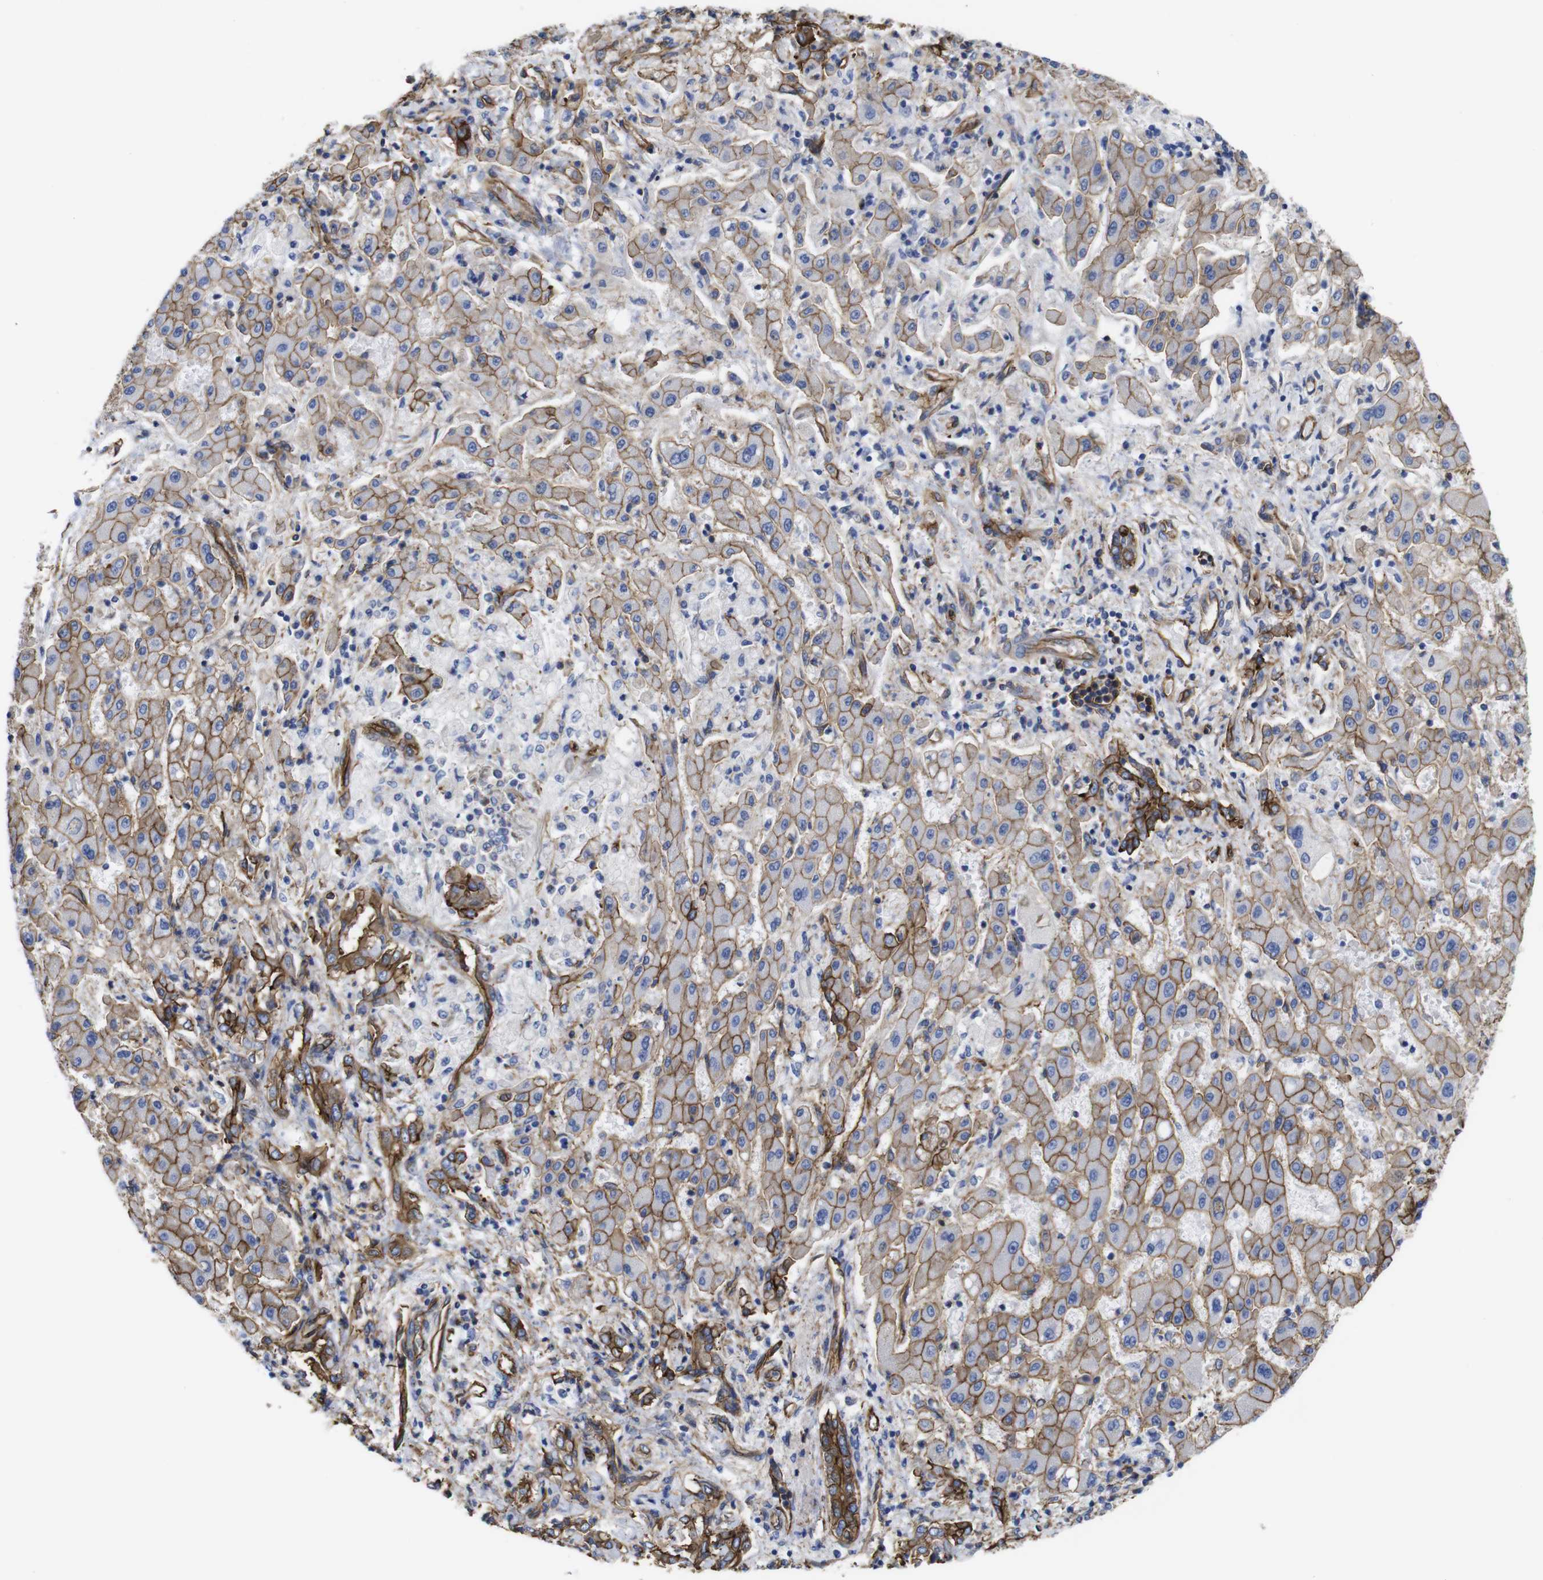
{"staining": {"intensity": "strong", "quantity": ">75%", "location": "cytoplasmic/membranous"}, "tissue": "liver cancer", "cell_type": "Tumor cells", "image_type": "cancer", "snomed": [{"axis": "morphology", "description": "Cholangiocarcinoma"}, {"axis": "topography", "description": "Liver"}], "caption": "IHC (DAB (3,3'-diaminobenzidine)) staining of human liver cancer demonstrates strong cytoplasmic/membranous protein positivity in approximately >75% of tumor cells. (DAB IHC, brown staining for protein, blue staining for nuclei).", "gene": "SPTBN1", "patient": {"sex": "male", "age": 50}}